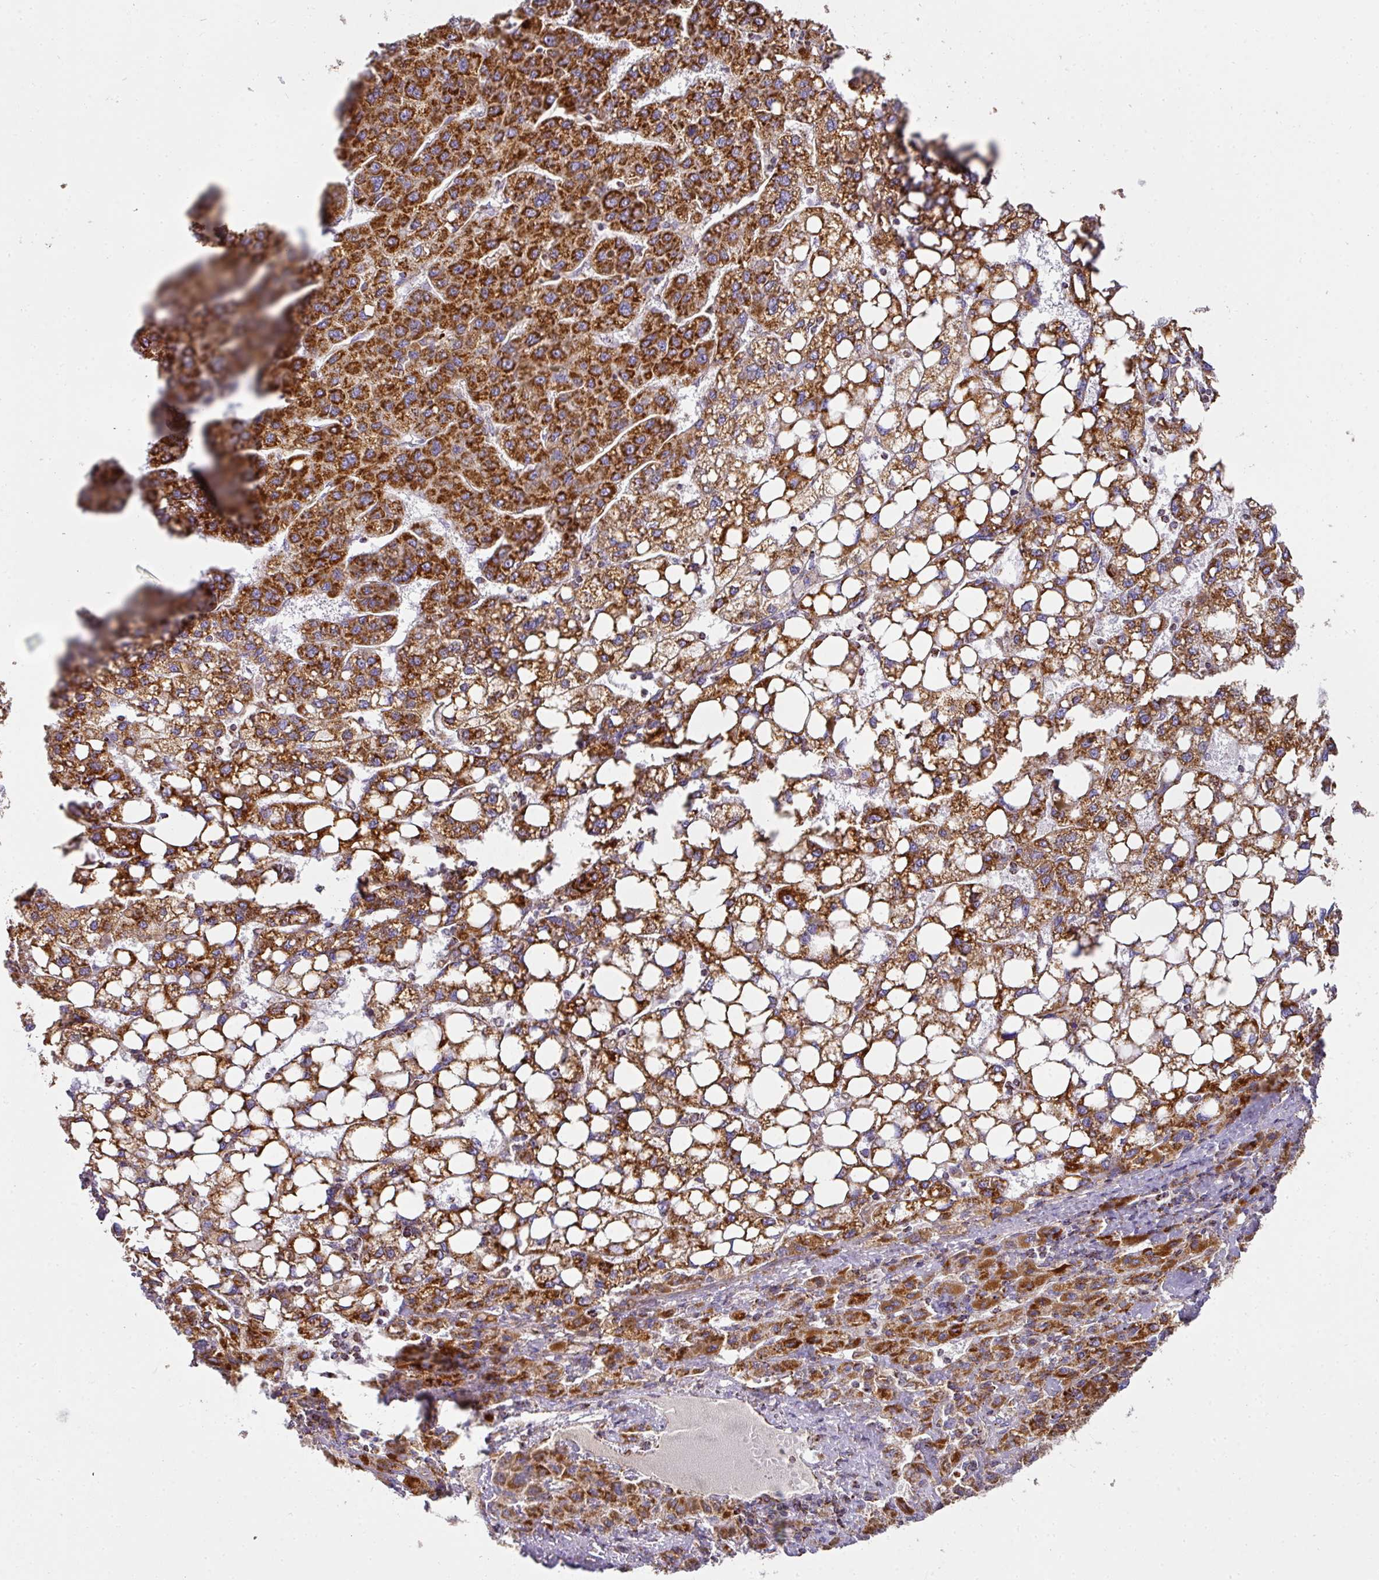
{"staining": {"intensity": "strong", "quantity": ">75%", "location": "cytoplasmic/membranous"}, "tissue": "liver cancer", "cell_type": "Tumor cells", "image_type": "cancer", "snomed": [{"axis": "morphology", "description": "Carcinoma, Hepatocellular, NOS"}, {"axis": "topography", "description": "Liver"}], "caption": "Immunohistochemistry (IHC) histopathology image of hepatocellular carcinoma (liver) stained for a protein (brown), which exhibits high levels of strong cytoplasmic/membranous staining in approximately >75% of tumor cells.", "gene": "UQCRFS1", "patient": {"sex": "female", "age": 82}}